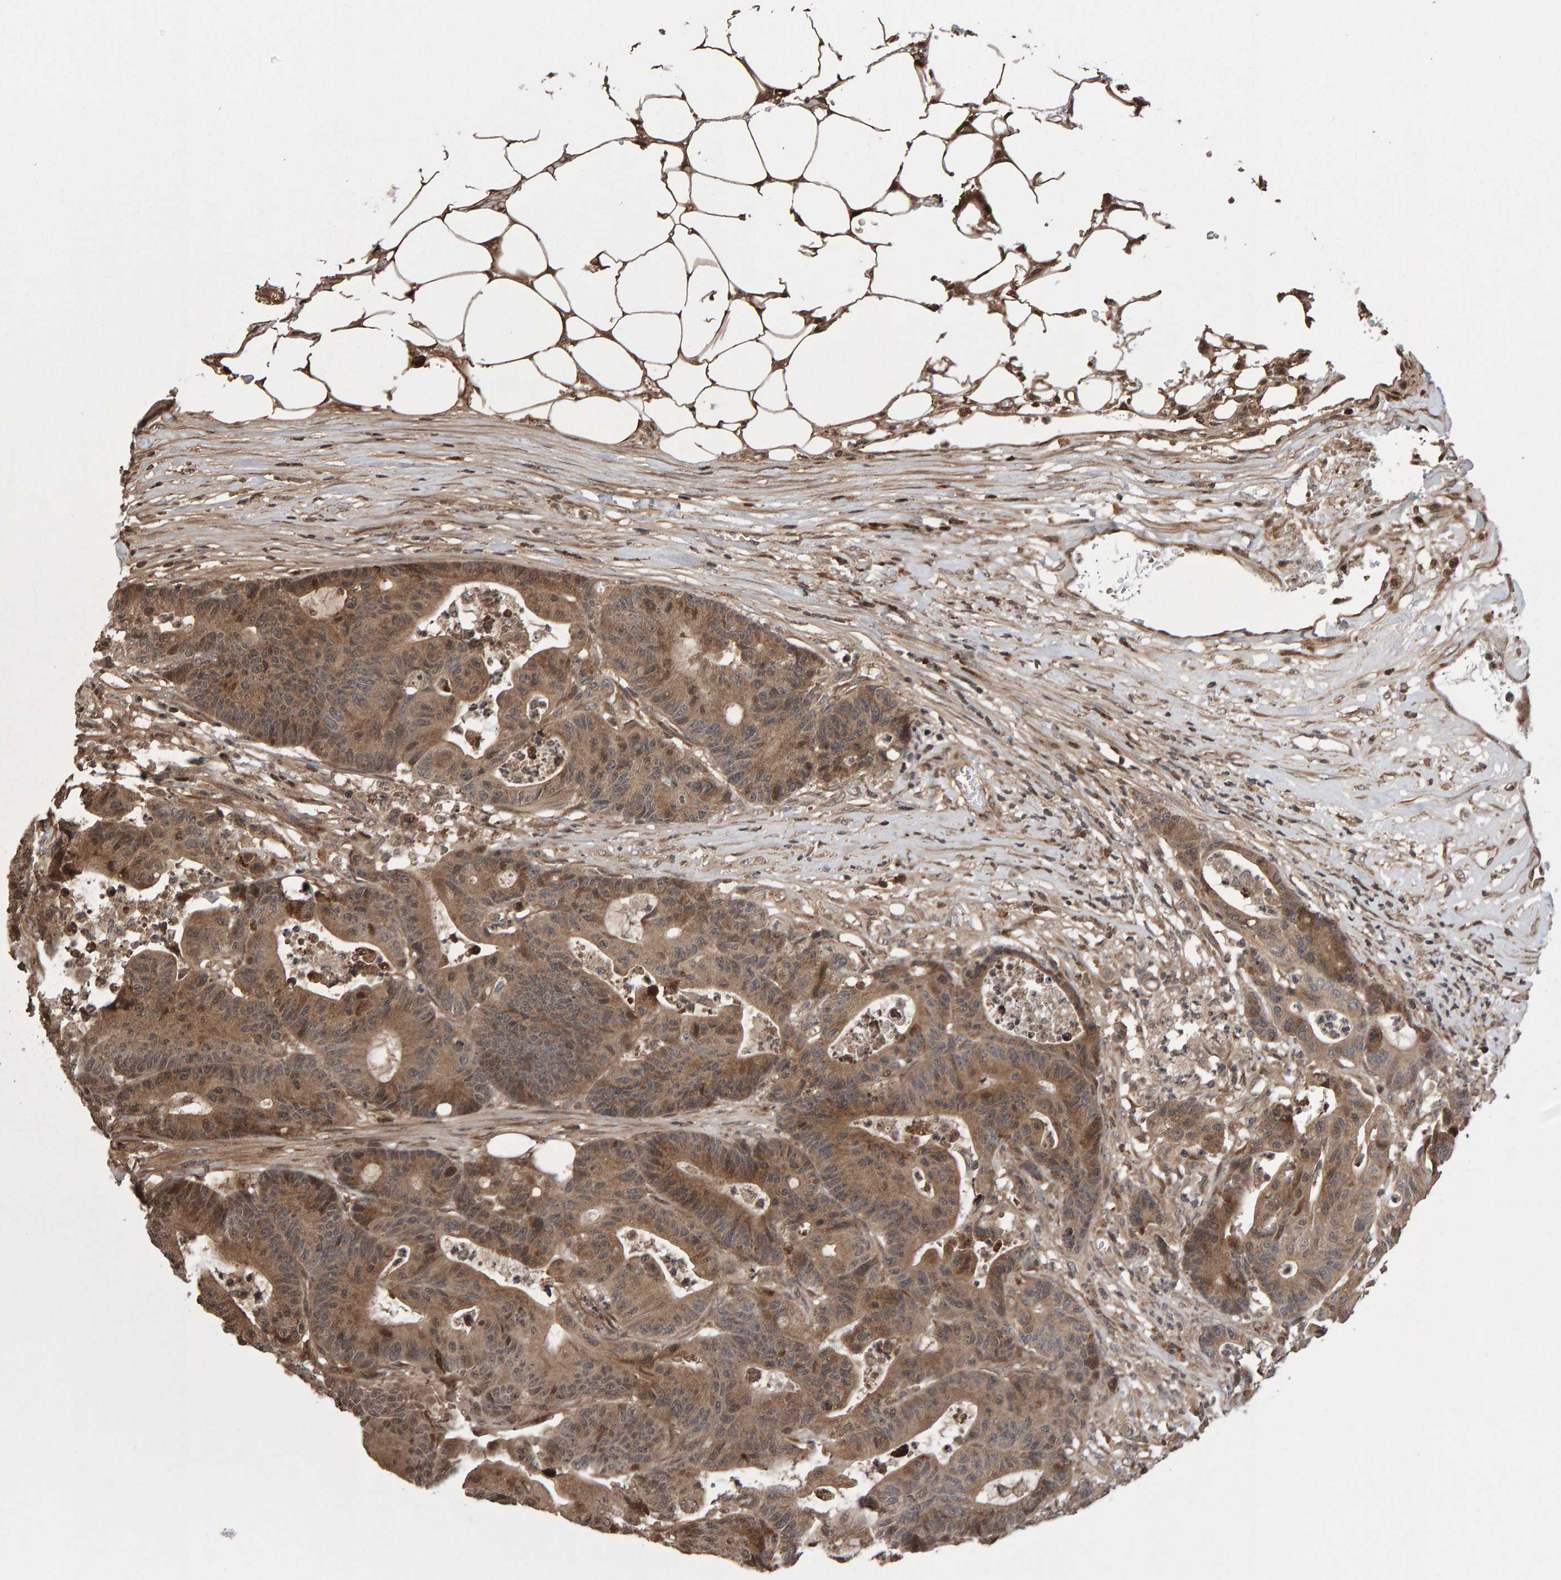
{"staining": {"intensity": "moderate", "quantity": ">75%", "location": "cytoplasmic/membranous"}, "tissue": "colorectal cancer", "cell_type": "Tumor cells", "image_type": "cancer", "snomed": [{"axis": "morphology", "description": "Adenocarcinoma, NOS"}, {"axis": "topography", "description": "Colon"}], "caption": "Immunohistochemical staining of colorectal cancer (adenocarcinoma) displays medium levels of moderate cytoplasmic/membranous protein expression in approximately >75% of tumor cells.", "gene": "PECR", "patient": {"sex": "female", "age": 84}}